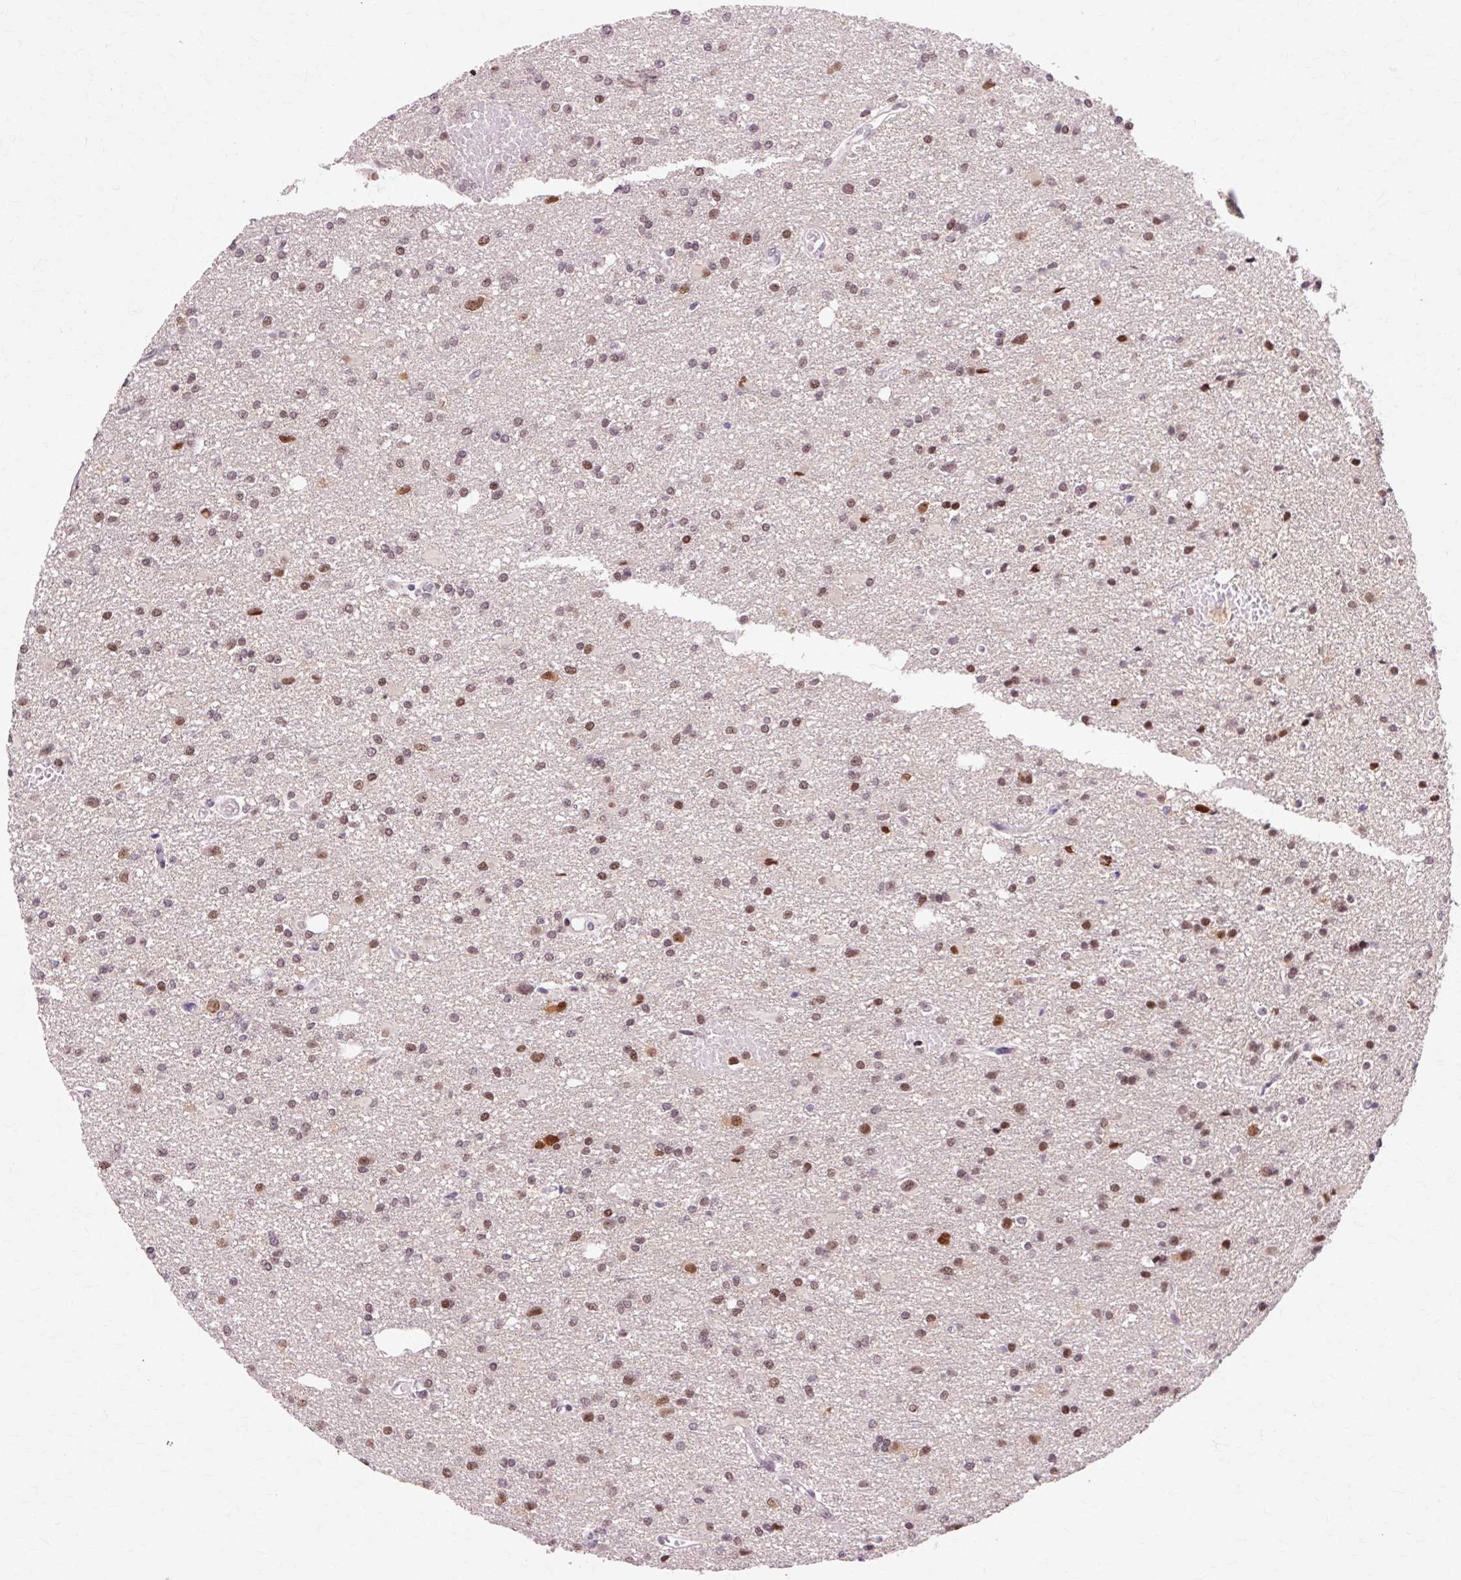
{"staining": {"intensity": "moderate", "quantity": ">75%", "location": "nuclear"}, "tissue": "glioma", "cell_type": "Tumor cells", "image_type": "cancer", "snomed": [{"axis": "morphology", "description": "Glioma, malignant, Low grade"}, {"axis": "topography", "description": "Brain"}], "caption": "This is an image of IHC staining of malignant glioma (low-grade), which shows moderate positivity in the nuclear of tumor cells.", "gene": "MACROD2", "patient": {"sex": "male", "age": 26}}